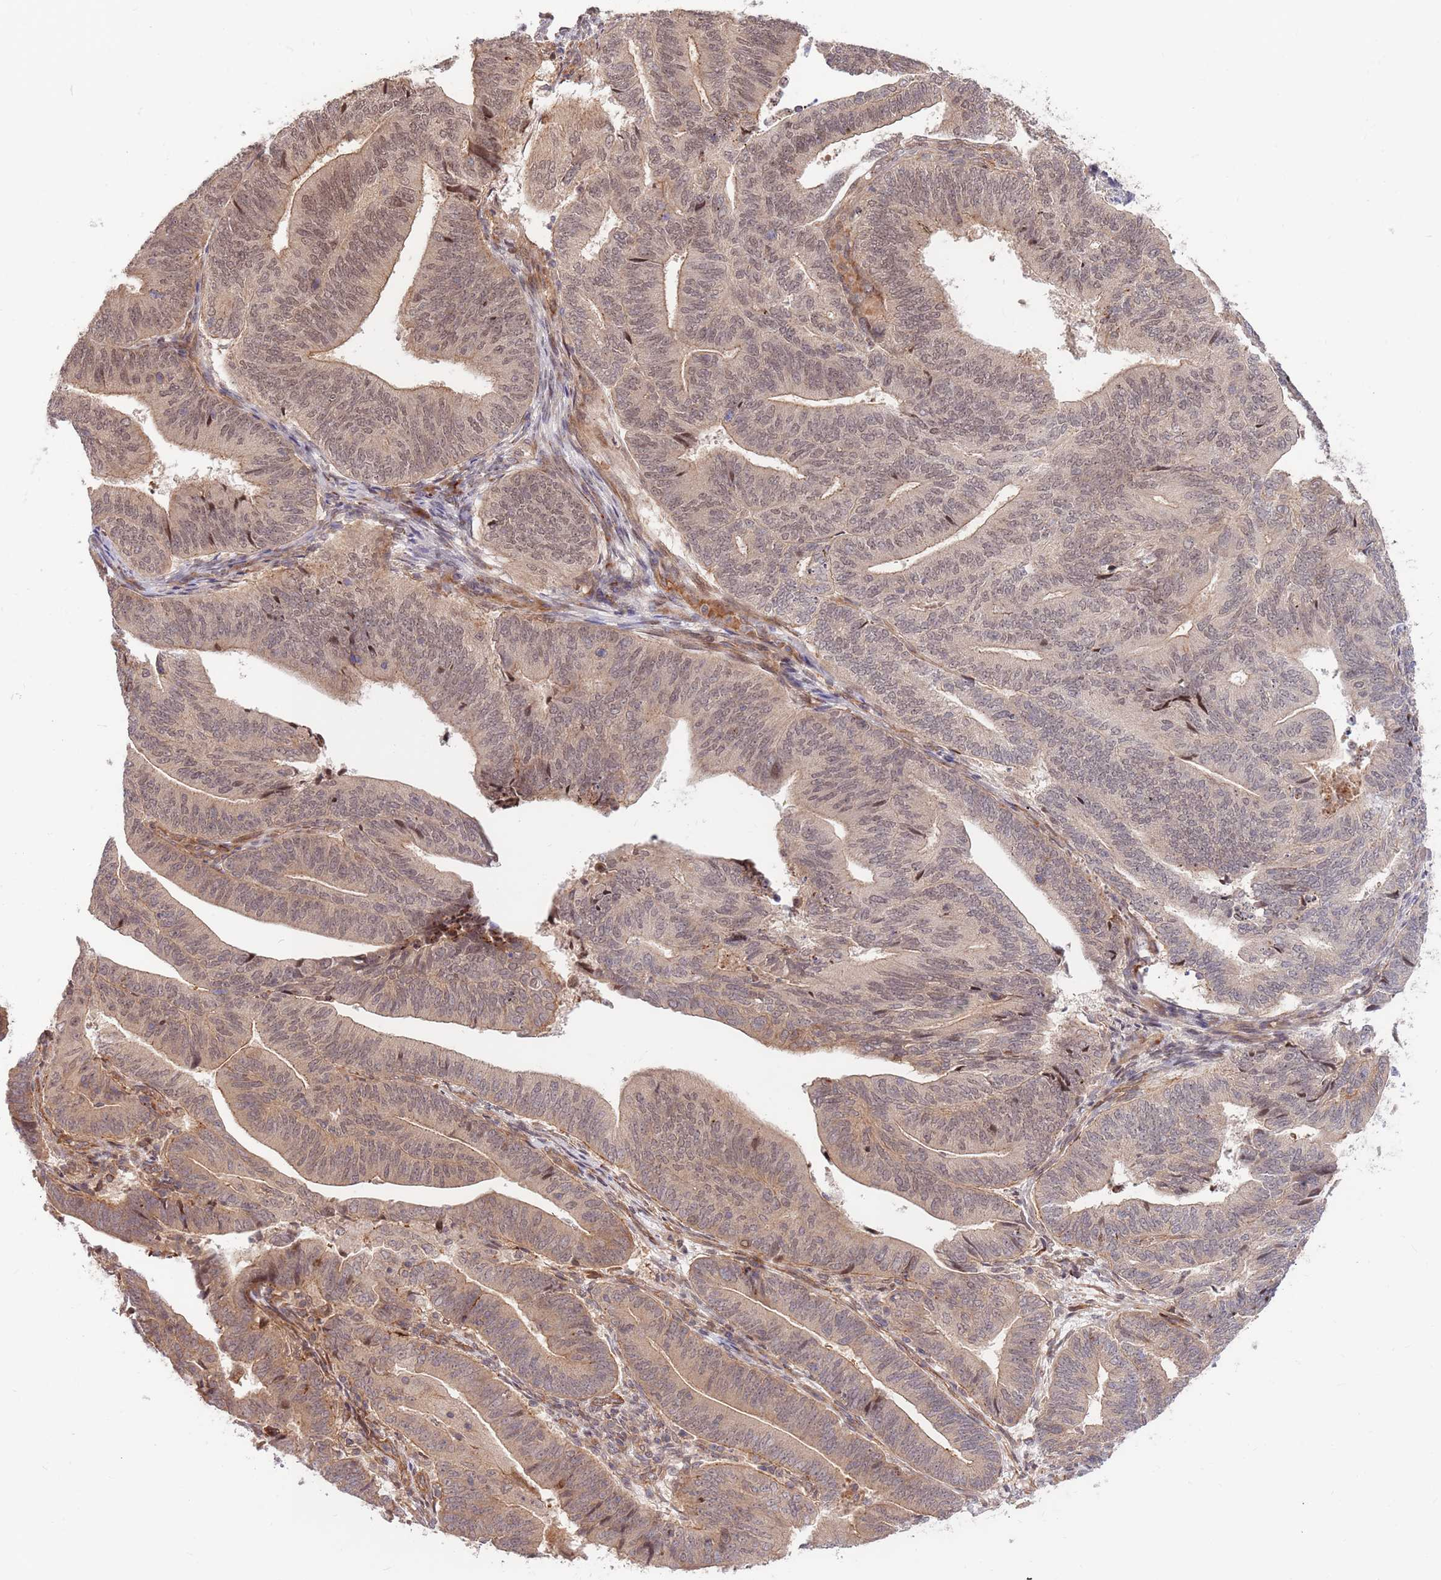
{"staining": {"intensity": "weak", "quantity": "<25%", "location": "nuclear"}, "tissue": "endometrial cancer", "cell_type": "Tumor cells", "image_type": "cancer", "snomed": [{"axis": "morphology", "description": "Adenocarcinoma, NOS"}, {"axis": "topography", "description": "Endometrium"}], "caption": "An IHC micrograph of endometrial cancer is shown. There is no staining in tumor cells of endometrial cancer. Brightfield microscopy of IHC stained with DAB (brown) and hematoxylin (blue), captured at high magnification.", "gene": "HAUS3", "patient": {"sex": "female", "age": 70}}